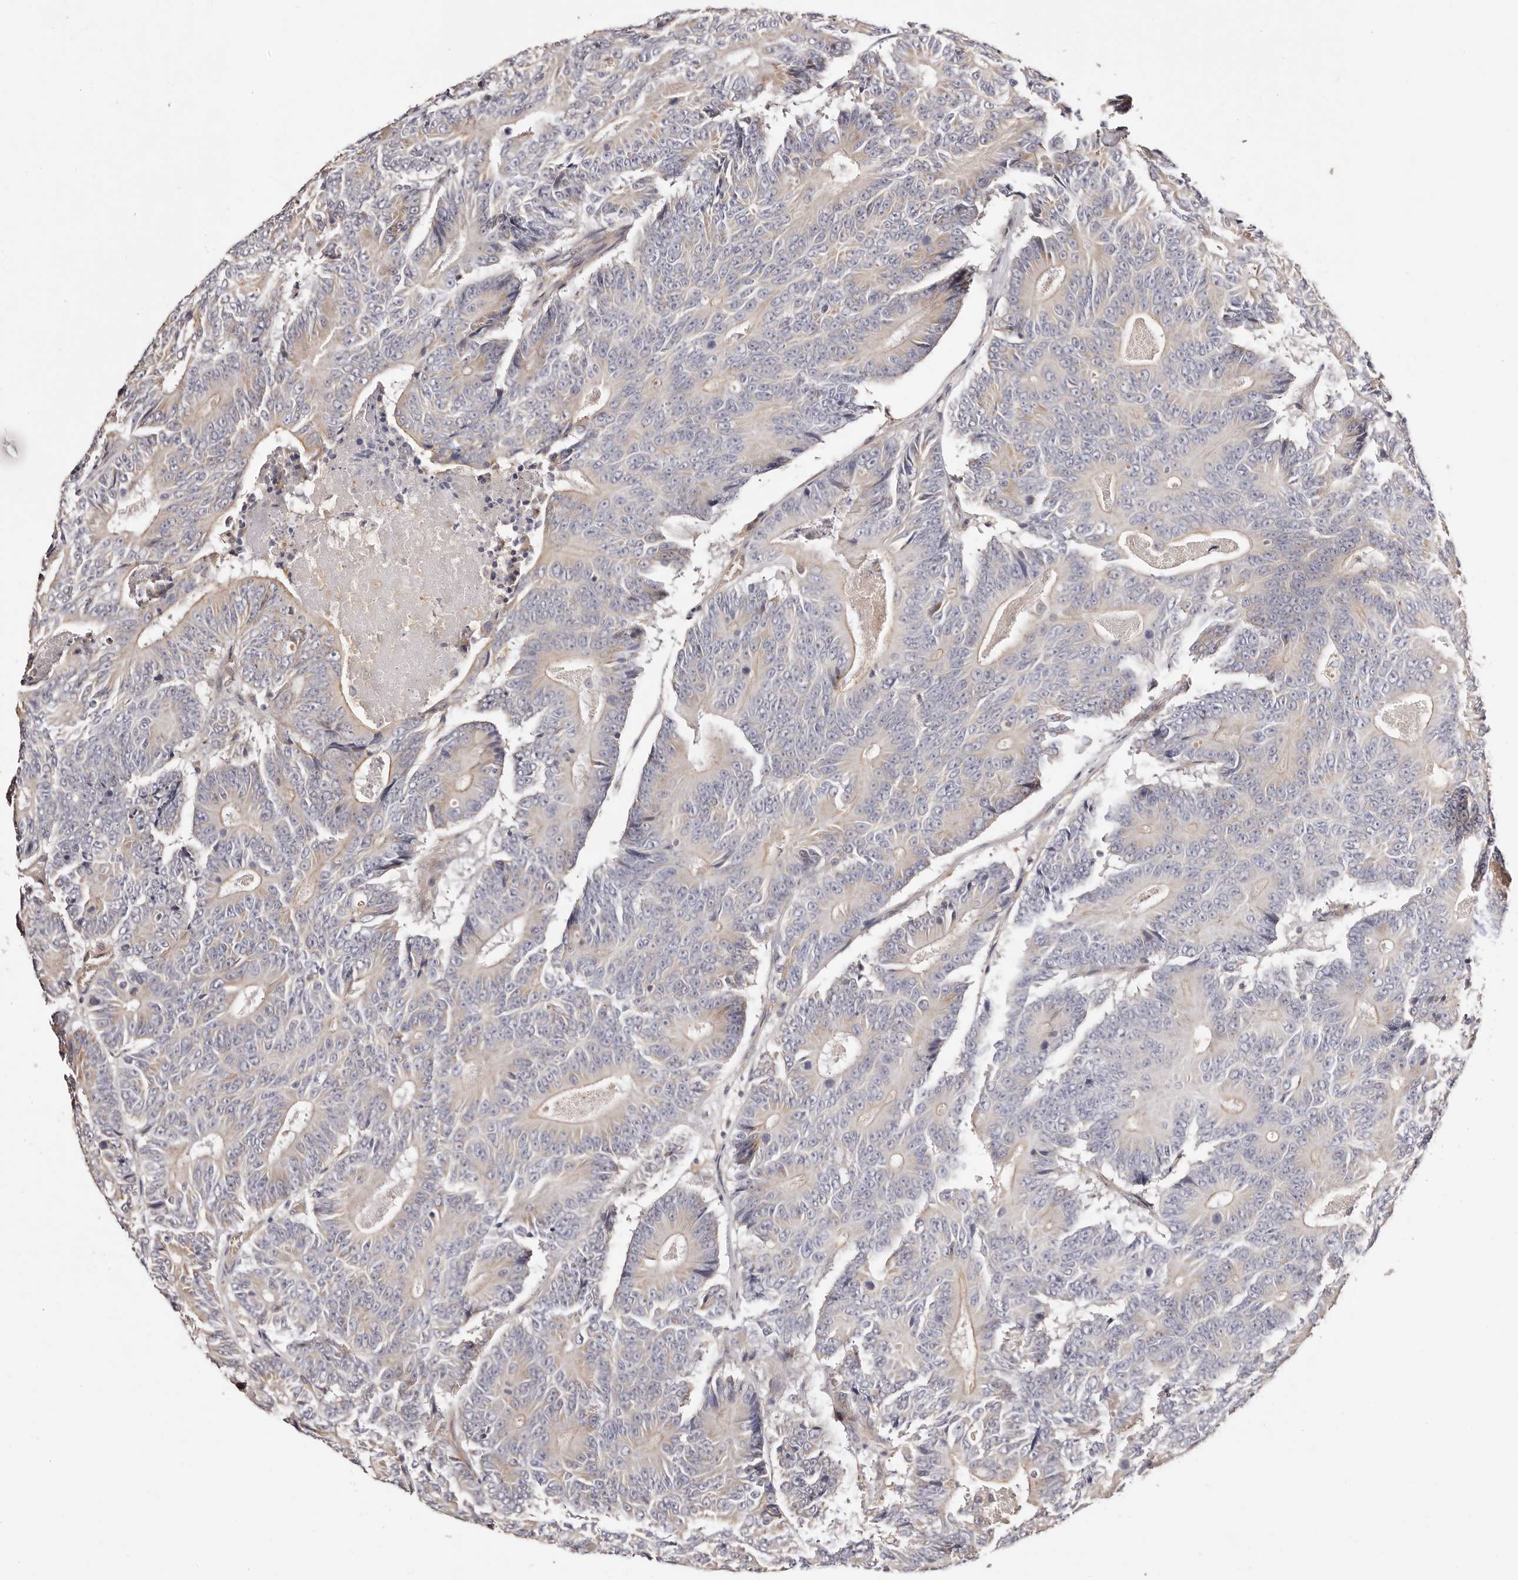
{"staining": {"intensity": "weak", "quantity": "<25%", "location": "cytoplasmic/membranous"}, "tissue": "colorectal cancer", "cell_type": "Tumor cells", "image_type": "cancer", "snomed": [{"axis": "morphology", "description": "Adenocarcinoma, NOS"}, {"axis": "topography", "description": "Colon"}], "caption": "There is no significant staining in tumor cells of colorectal cancer. (Stains: DAB immunohistochemistry with hematoxylin counter stain, Microscopy: brightfield microscopy at high magnification).", "gene": "MAPK1", "patient": {"sex": "male", "age": 83}}